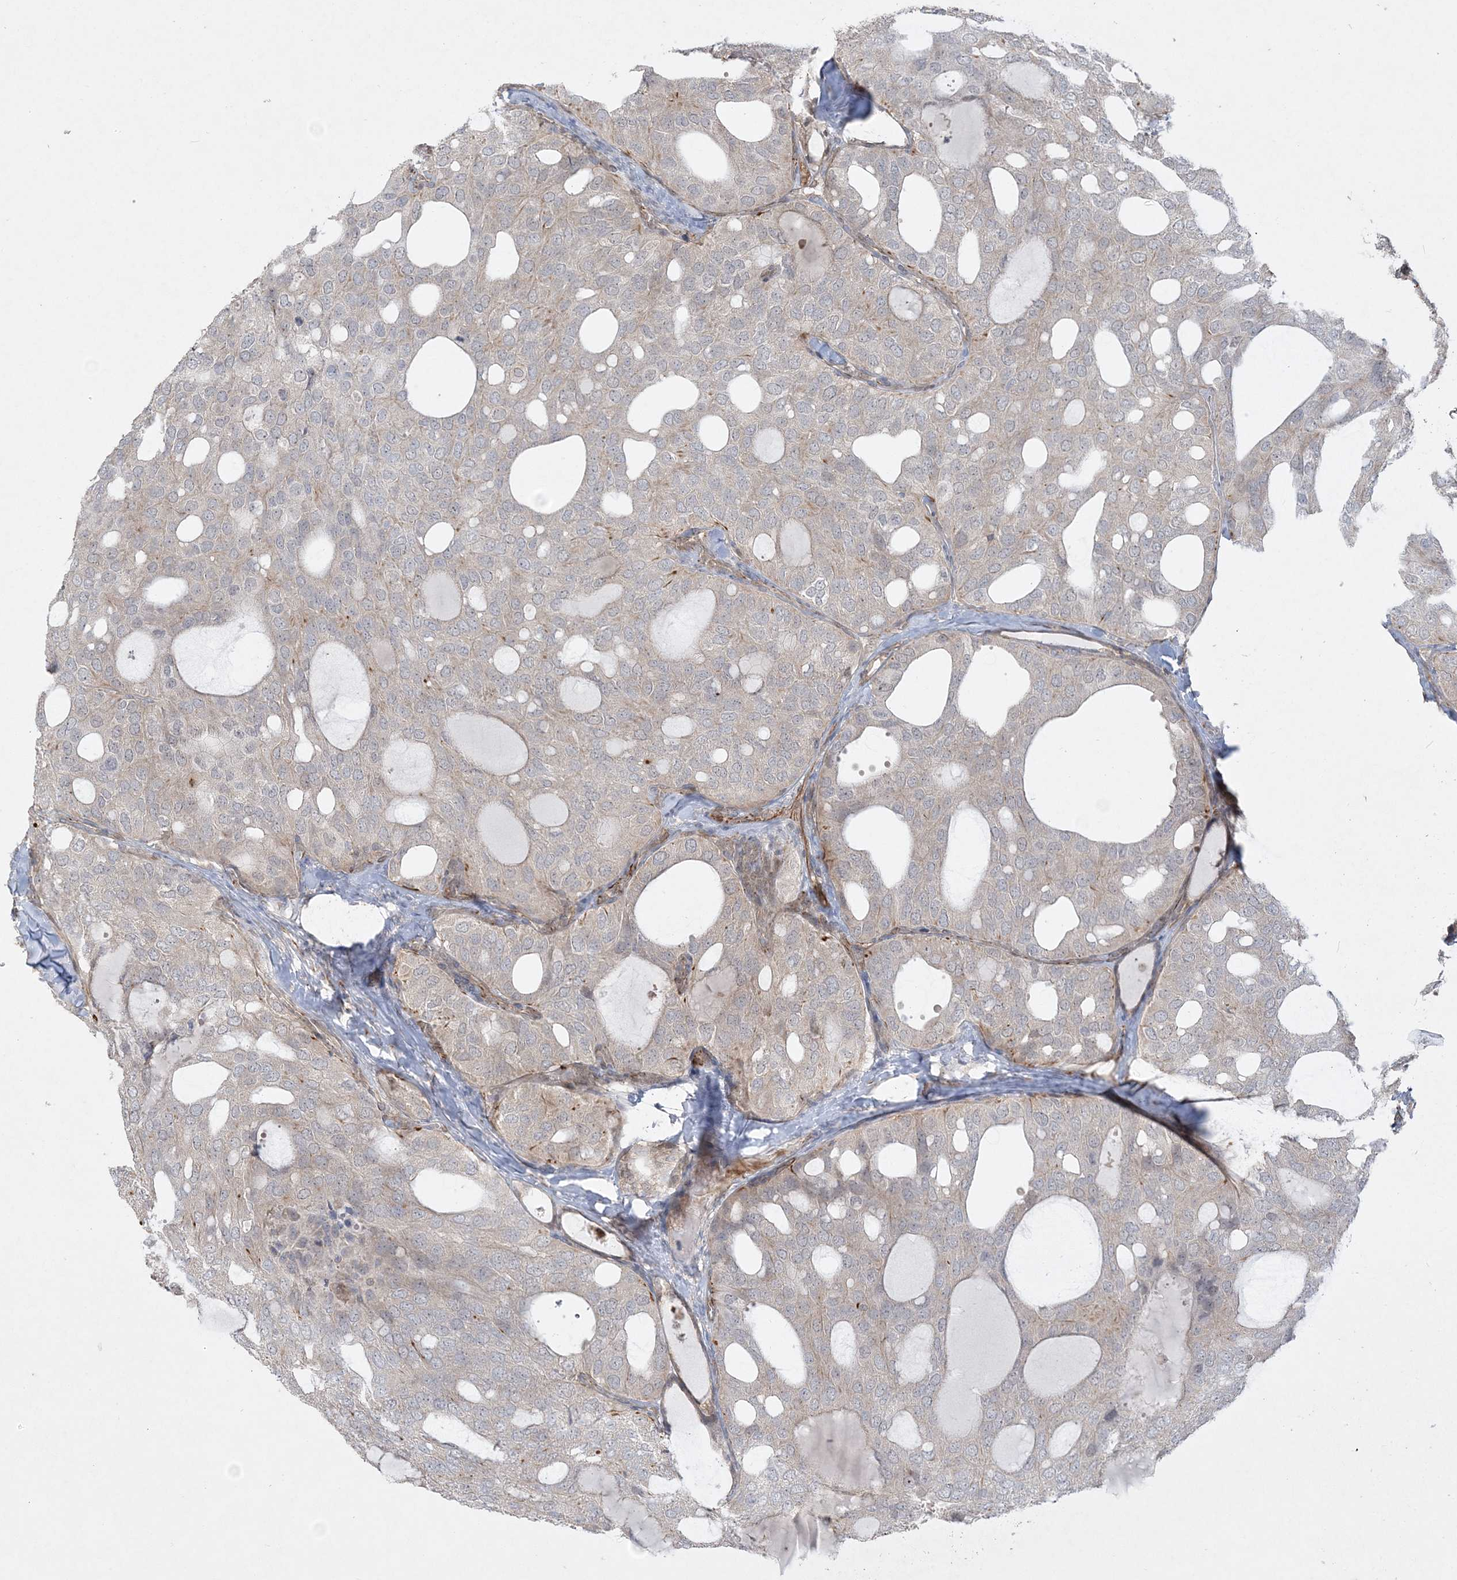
{"staining": {"intensity": "negative", "quantity": "none", "location": "none"}, "tissue": "thyroid cancer", "cell_type": "Tumor cells", "image_type": "cancer", "snomed": [{"axis": "morphology", "description": "Follicular adenoma carcinoma, NOS"}, {"axis": "topography", "description": "Thyroid gland"}], "caption": "Immunohistochemical staining of human thyroid cancer (follicular adenoma carcinoma) reveals no significant positivity in tumor cells.", "gene": "INPP1", "patient": {"sex": "male", "age": 75}}